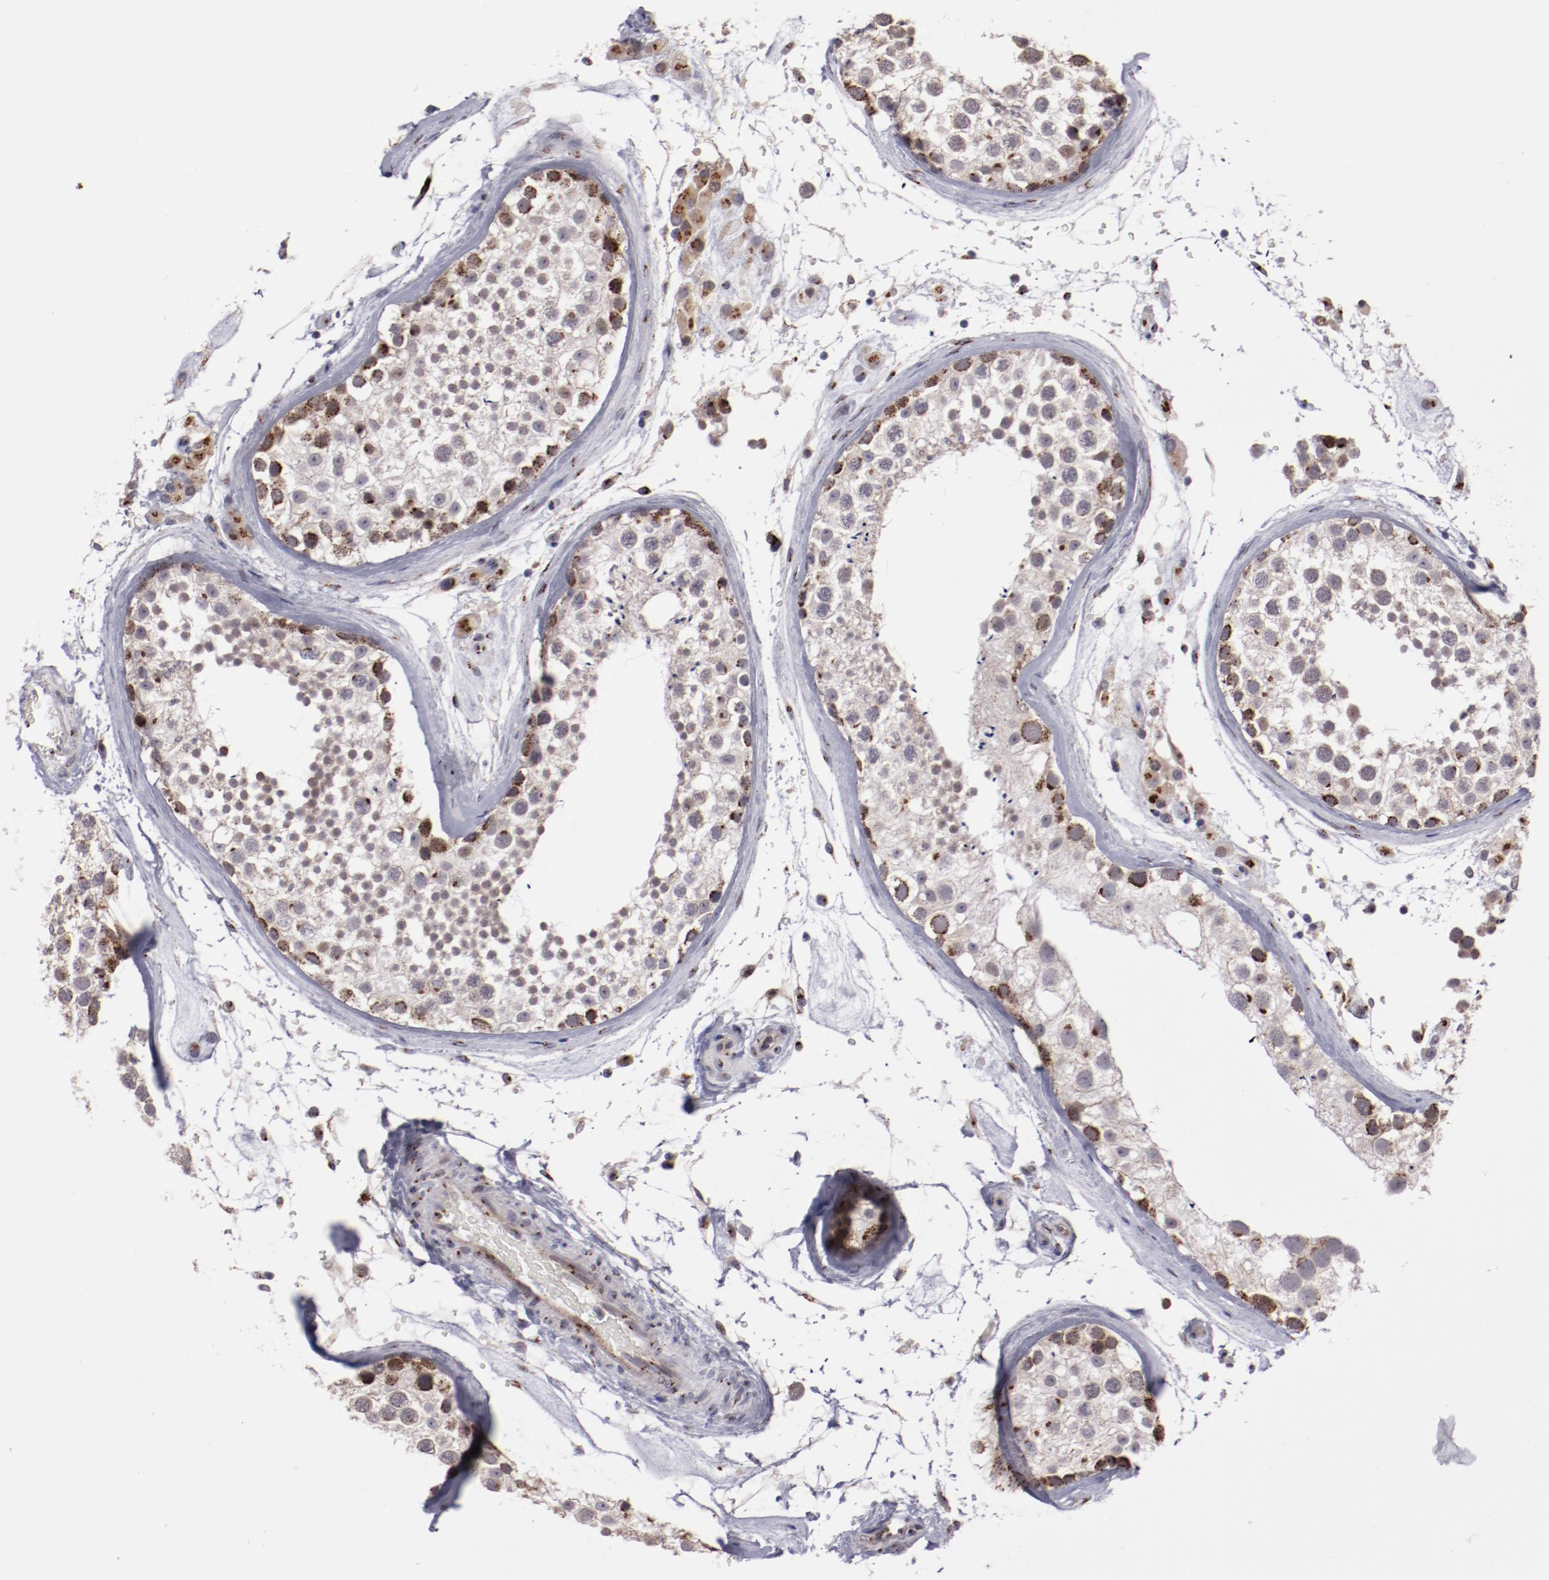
{"staining": {"intensity": "strong", "quantity": "25%-75%", "location": "cytoplasmic/membranous"}, "tissue": "testis", "cell_type": "Cells in seminiferous ducts", "image_type": "normal", "snomed": [{"axis": "morphology", "description": "Normal tissue, NOS"}, {"axis": "topography", "description": "Testis"}], "caption": "Immunohistochemical staining of normal testis demonstrates high levels of strong cytoplasmic/membranous expression in about 25%-75% of cells in seminiferous ducts. The protein is shown in brown color, while the nuclei are stained blue.", "gene": "GOLIM4", "patient": {"sex": "male", "age": 46}}